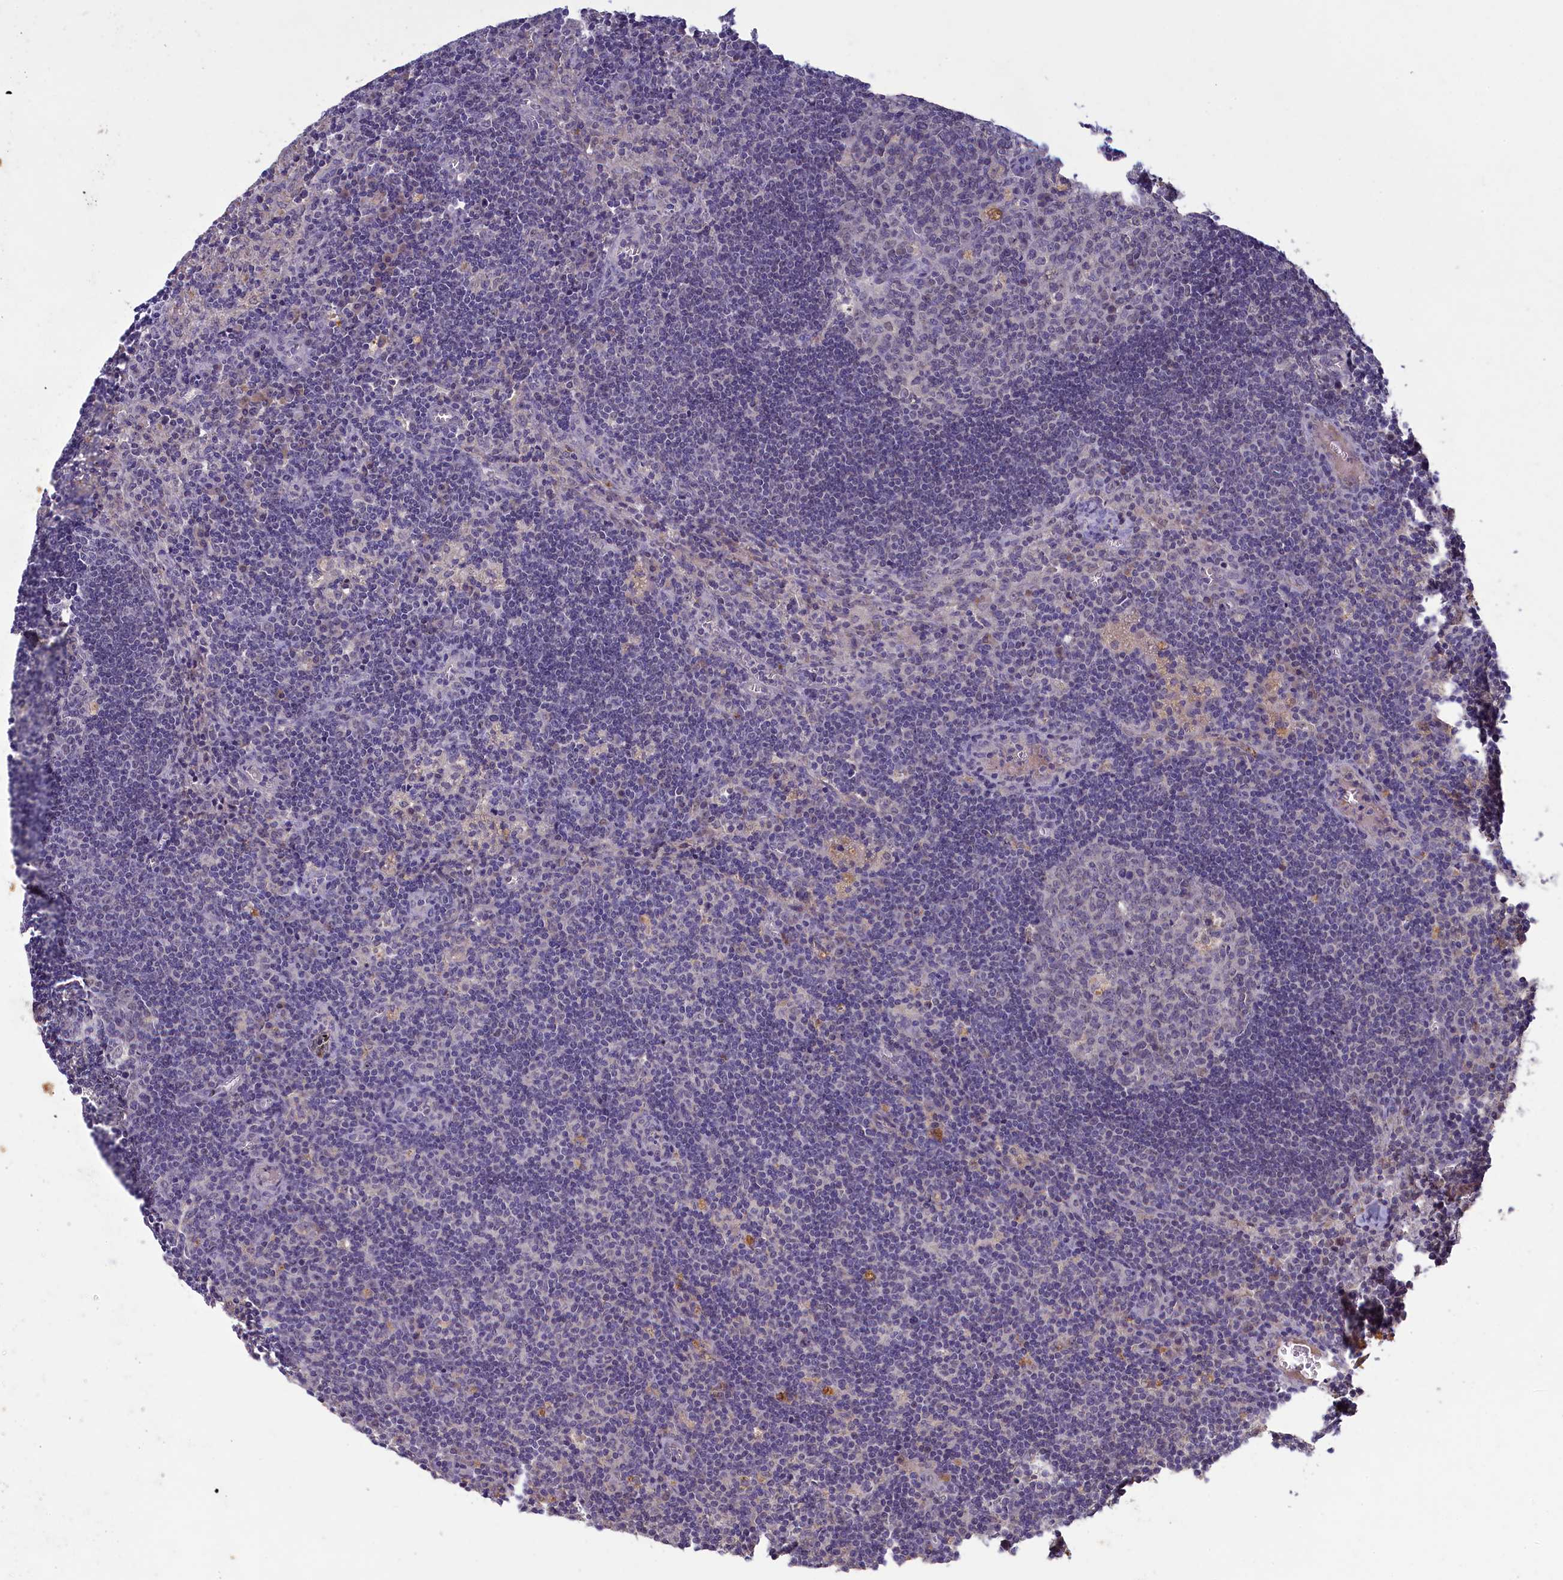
{"staining": {"intensity": "negative", "quantity": "none", "location": "none"}, "tissue": "lymph node", "cell_type": "Germinal center cells", "image_type": "normal", "snomed": [{"axis": "morphology", "description": "Normal tissue, NOS"}, {"axis": "topography", "description": "Lymph node"}], "caption": "Human lymph node stained for a protein using IHC displays no positivity in germinal center cells.", "gene": "ATF7IP2", "patient": {"sex": "male", "age": 58}}